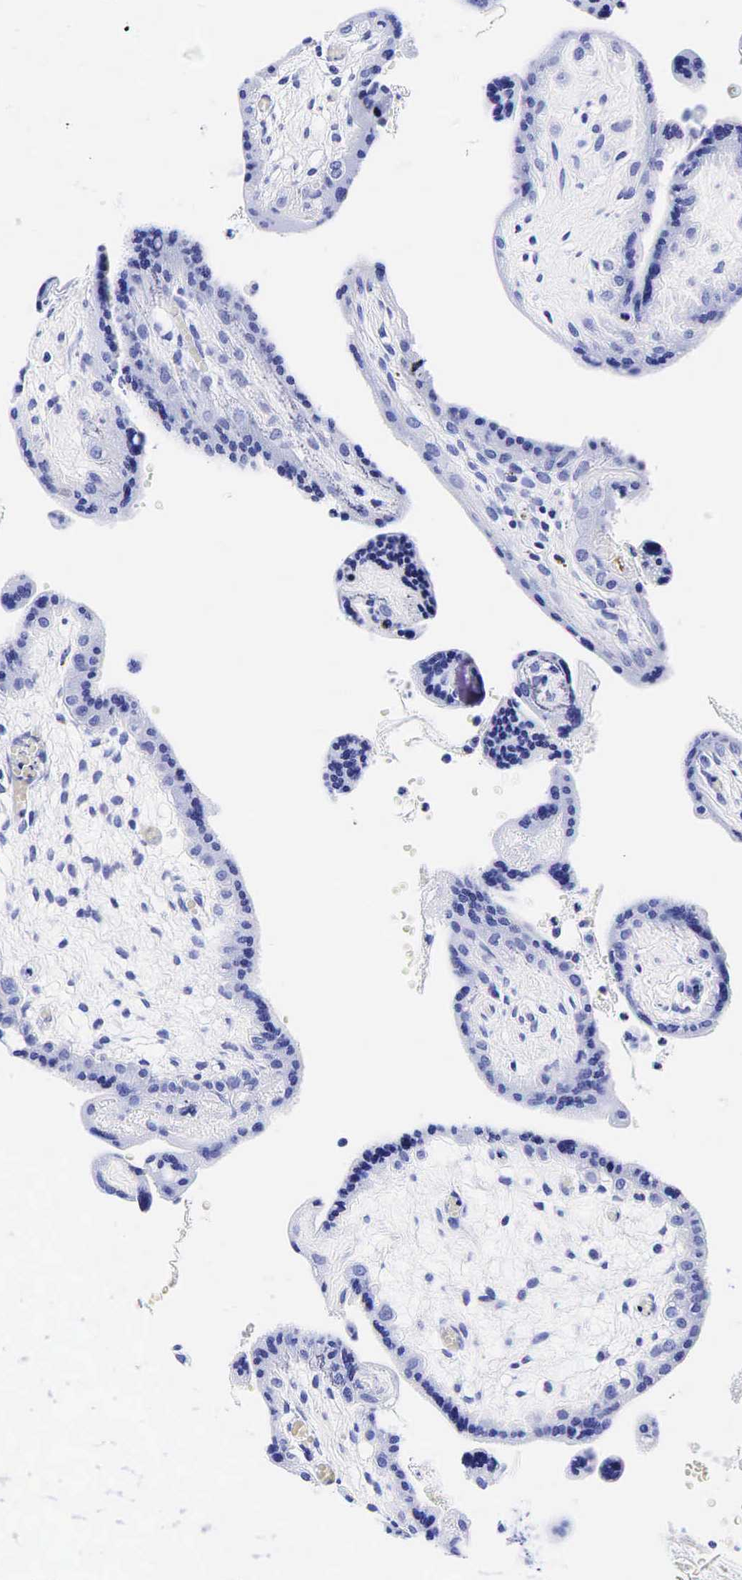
{"staining": {"intensity": "negative", "quantity": "none", "location": "none"}, "tissue": "placenta", "cell_type": "Trophoblastic cells", "image_type": "normal", "snomed": [{"axis": "morphology", "description": "Normal tissue, NOS"}, {"axis": "topography", "description": "Placenta"}], "caption": "Immunohistochemistry histopathology image of normal placenta stained for a protein (brown), which demonstrates no staining in trophoblastic cells.", "gene": "GAST", "patient": {"sex": "female", "age": 24}}